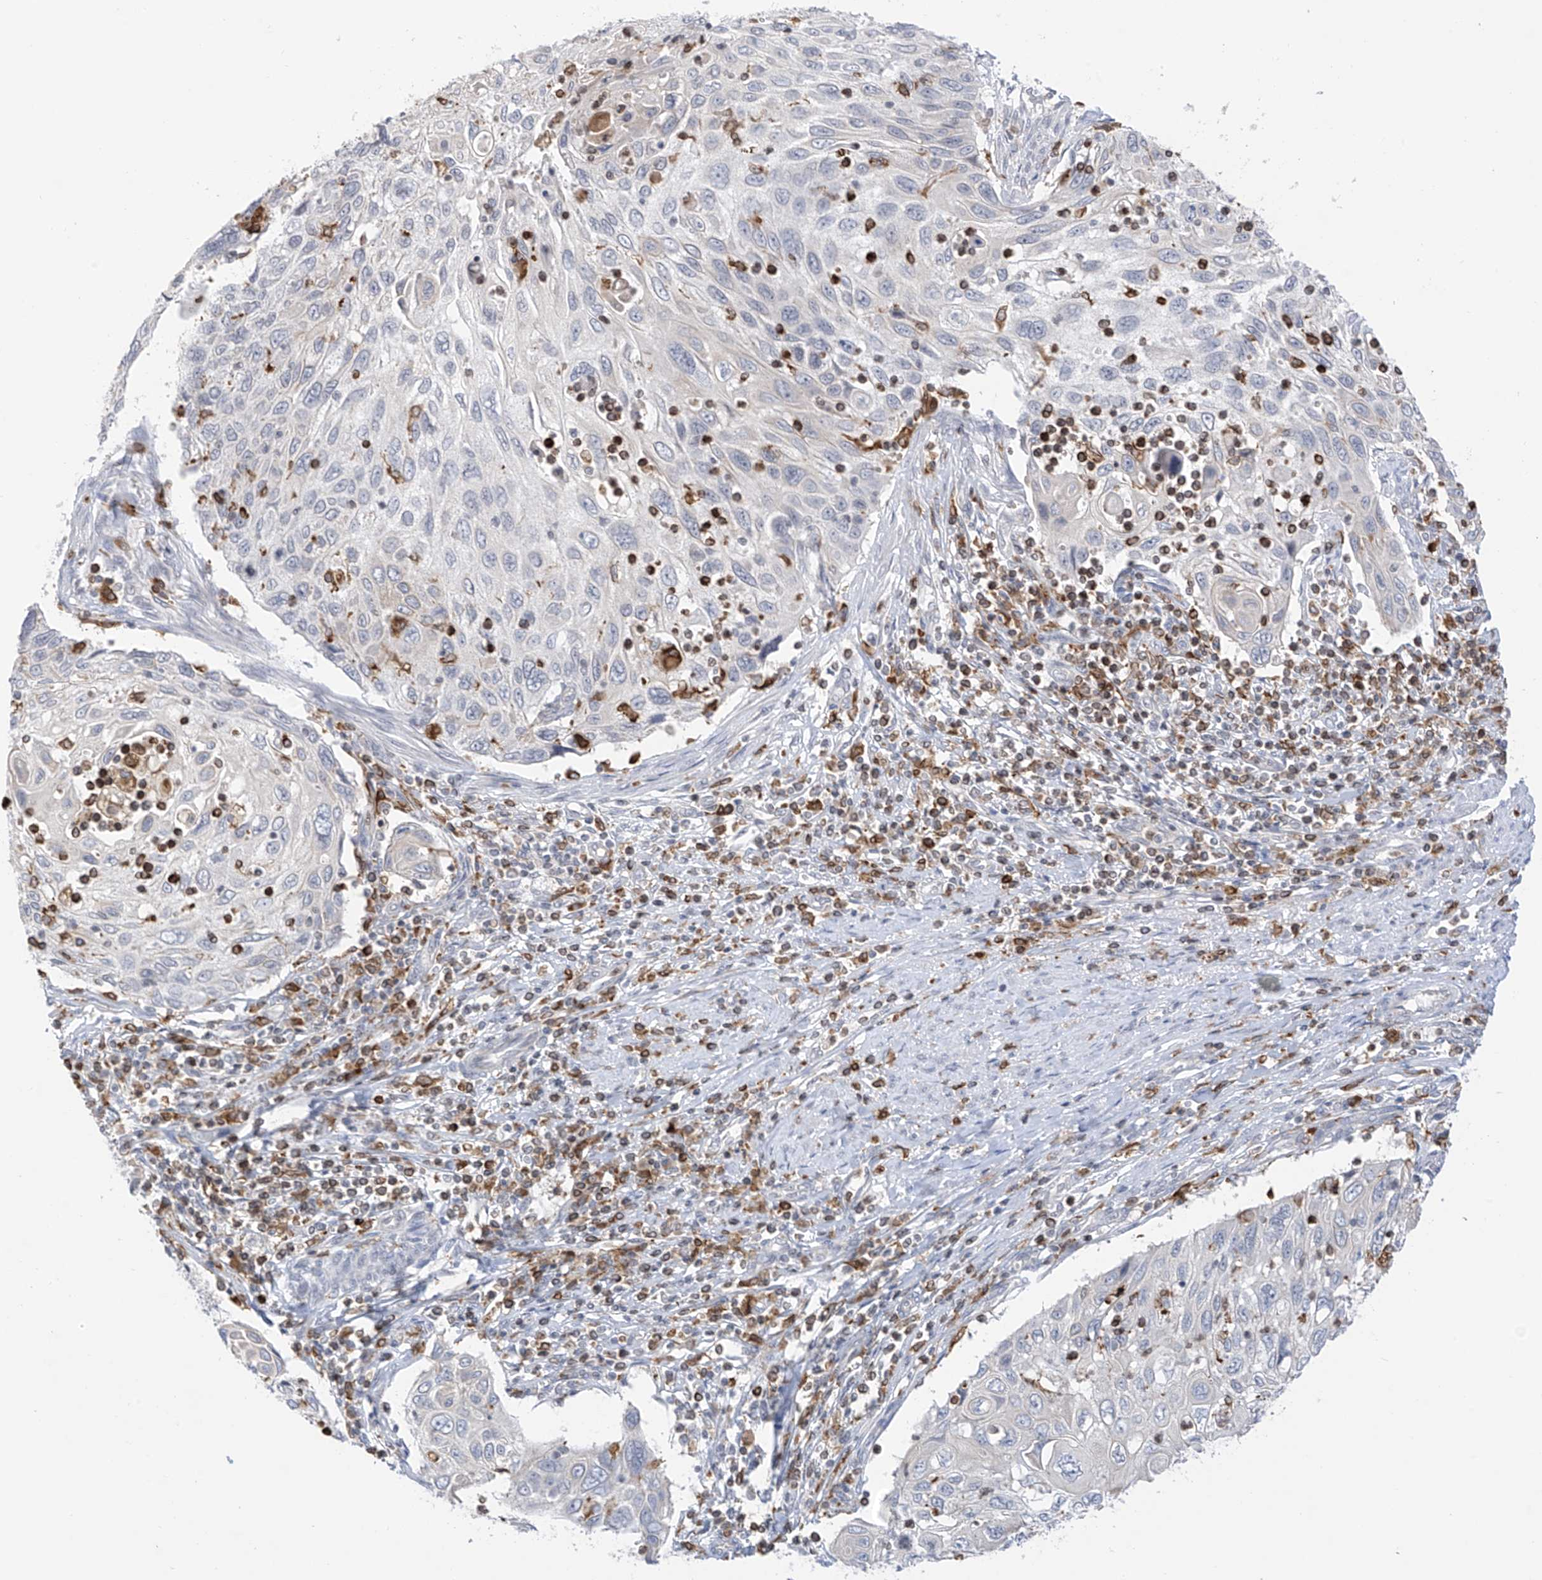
{"staining": {"intensity": "negative", "quantity": "none", "location": "none"}, "tissue": "cervical cancer", "cell_type": "Tumor cells", "image_type": "cancer", "snomed": [{"axis": "morphology", "description": "Squamous cell carcinoma, NOS"}, {"axis": "topography", "description": "Cervix"}], "caption": "Cervical cancer stained for a protein using immunohistochemistry (IHC) displays no positivity tumor cells.", "gene": "TBXAS1", "patient": {"sex": "female", "age": 70}}